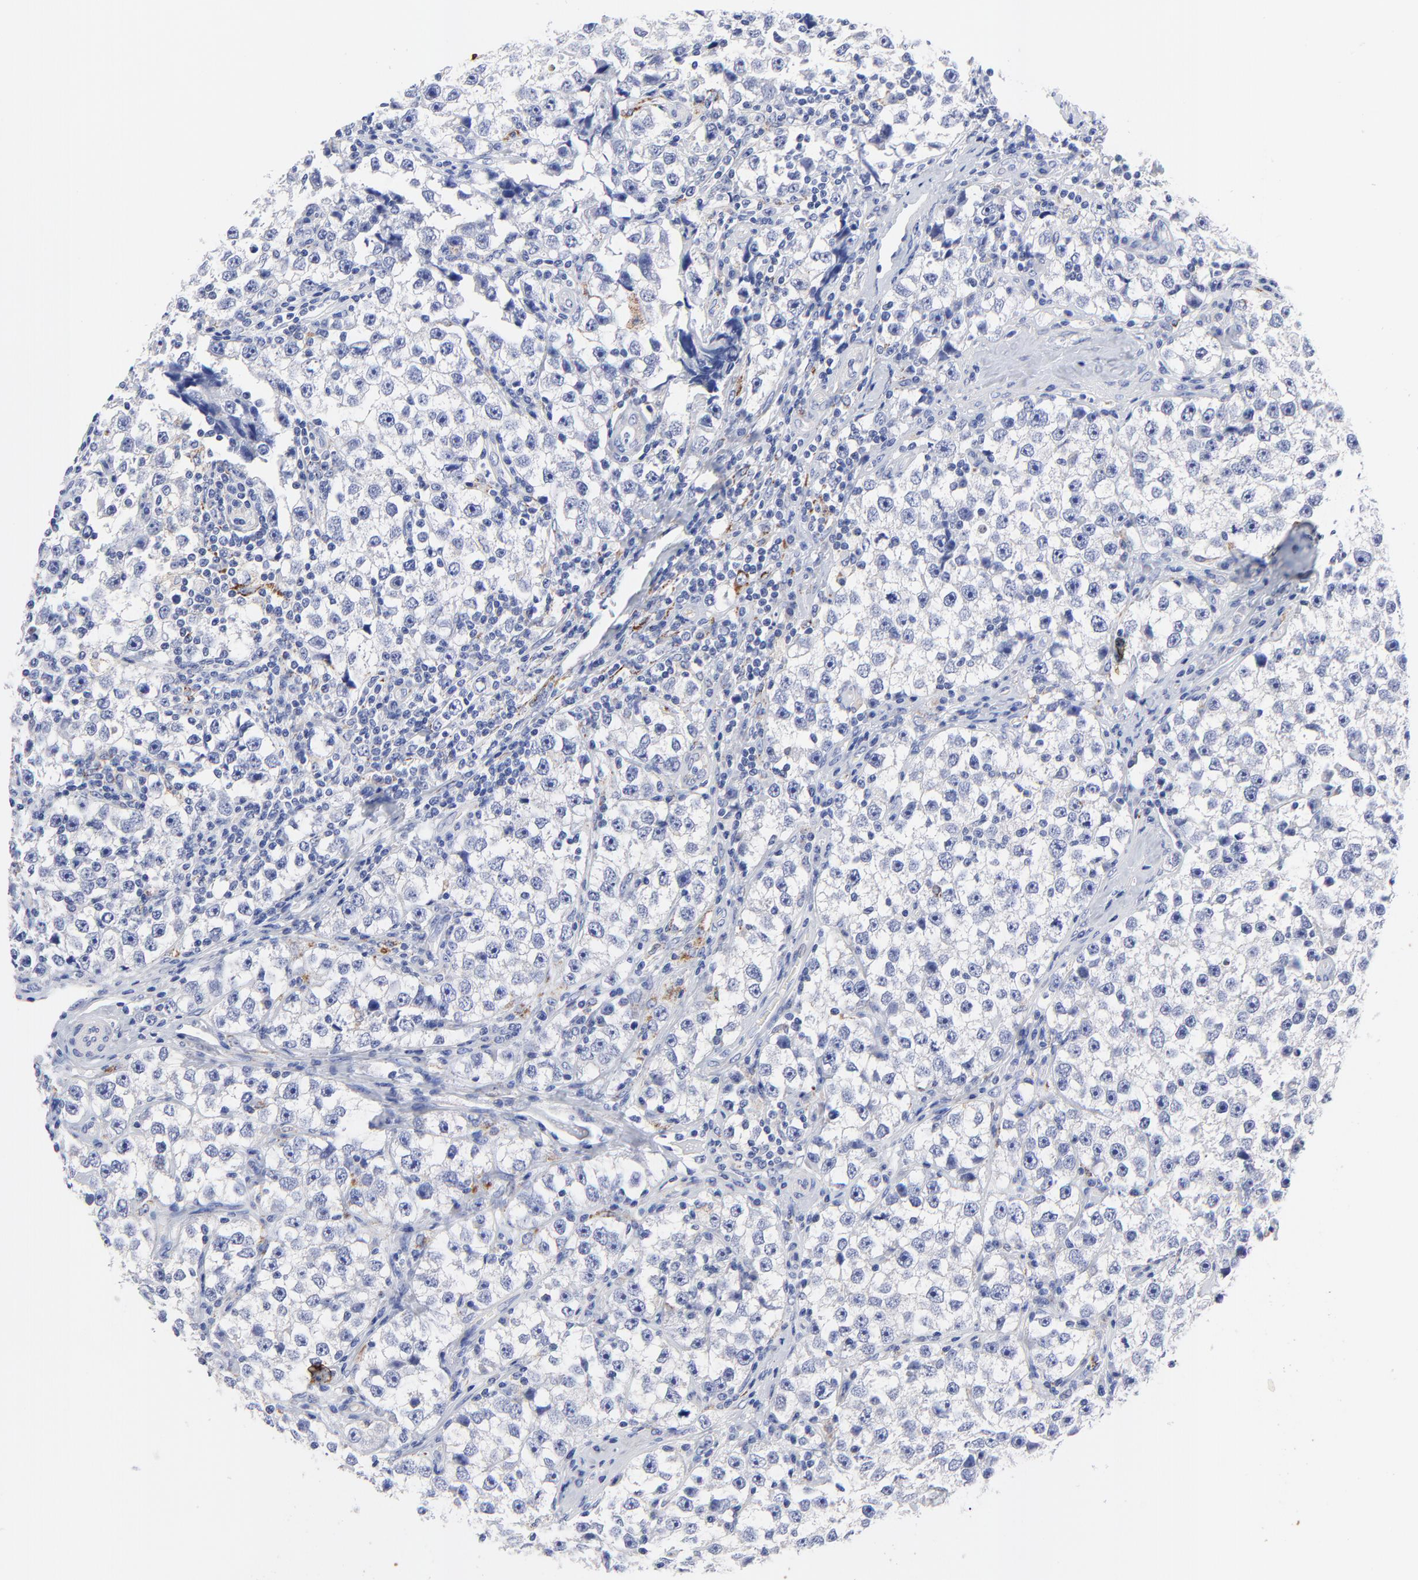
{"staining": {"intensity": "negative", "quantity": "none", "location": "none"}, "tissue": "testis cancer", "cell_type": "Tumor cells", "image_type": "cancer", "snomed": [{"axis": "morphology", "description": "Seminoma, NOS"}, {"axis": "topography", "description": "Testis"}], "caption": "This is a histopathology image of immunohistochemistry staining of testis cancer (seminoma), which shows no staining in tumor cells.", "gene": "FBXO10", "patient": {"sex": "male", "age": 32}}